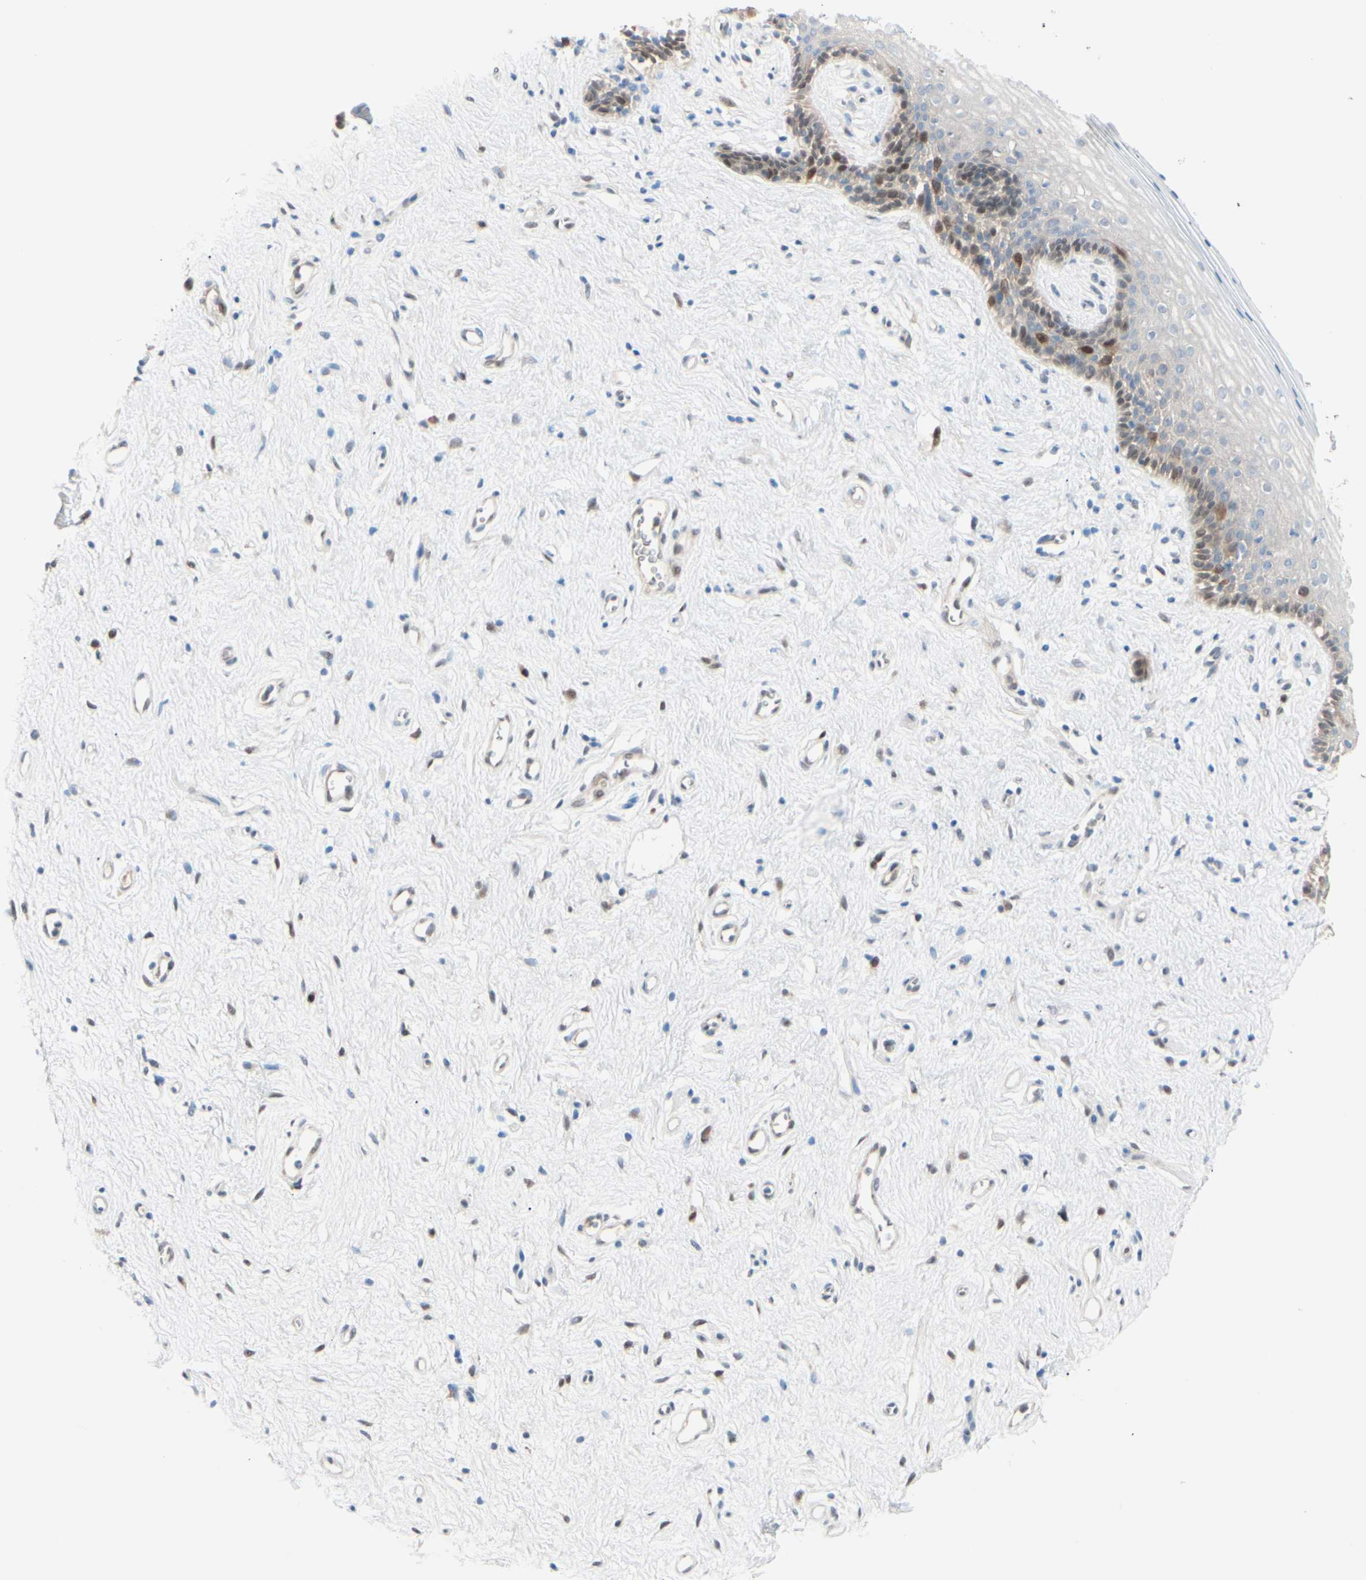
{"staining": {"intensity": "moderate", "quantity": "<25%", "location": "cytoplasmic/membranous,nuclear"}, "tissue": "vagina", "cell_type": "Squamous epithelial cells", "image_type": "normal", "snomed": [{"axis": "morphology", "description": "Normal tissue, NOS"}, {"axis": "topography", "description": "Vagina"}], "caption": "This photomicrograph reveals IHC staining of benign human vagina, with low moderate cytoplasmic/membranous,nuclear positivity in approximately <25% of squamous epithelial cells.", "gene": "PTTG1", "patient": {"sex": "female", "age": 44}}